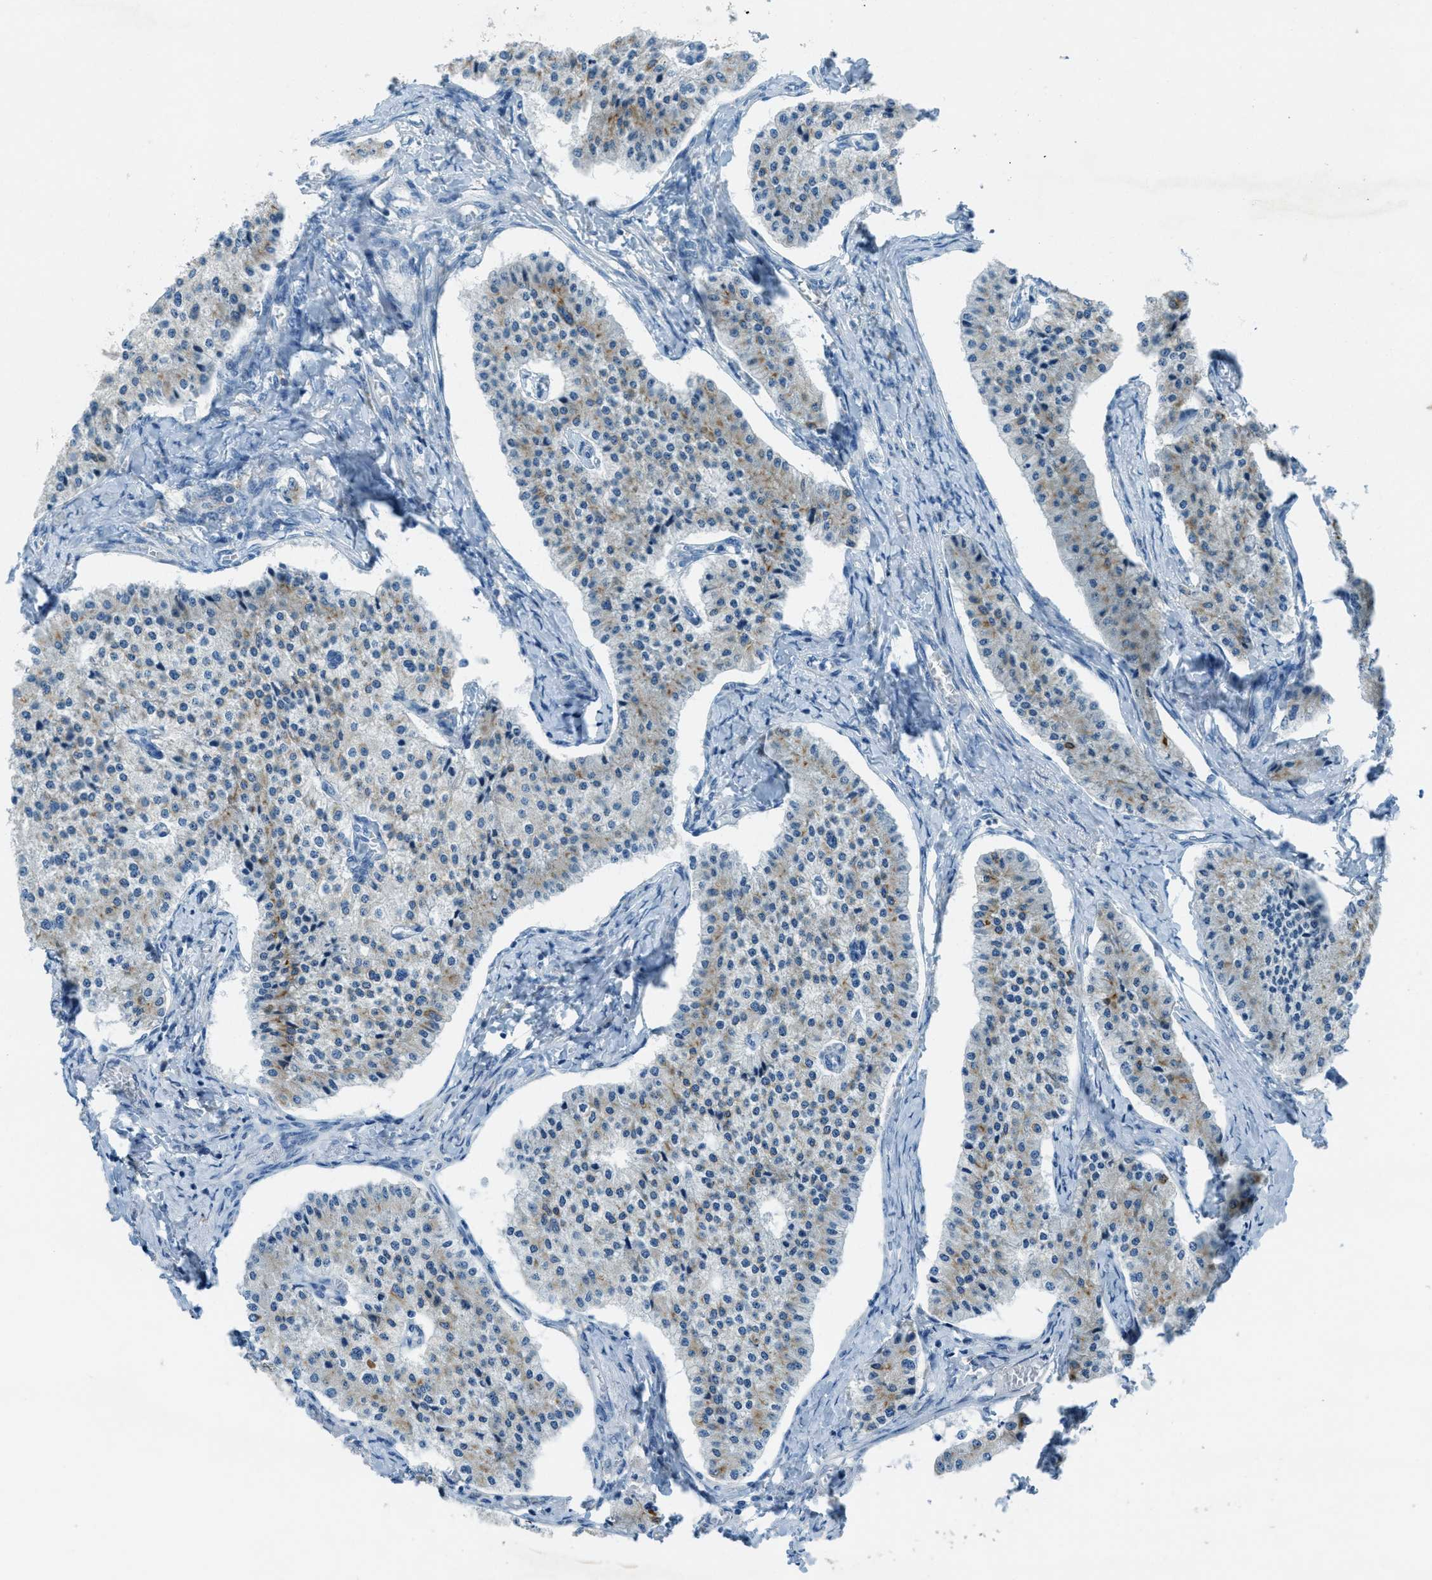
{"staining": {"intensity": "weak", "quantity": "<25%", "location": "cytoplasmic/membranous"}, "tissue": "carcinoid", "cell_type": "Tumor cells", "image_type": "cancer", "snomed": [{"axis": "morphology", "description": "Carcinoid, malignant, NOS"}, {"axis": "topography", "description": "Colon"}], "caption": "Immunohistochemistry image of neoplastic tissue: malignant carcinoid stained with DAB (3,3'-diaminobenzidine) displays no significant protein expression in tumor cells.", "gene": "KLHL8", "patient": {"sex": "female", "age": 52}}